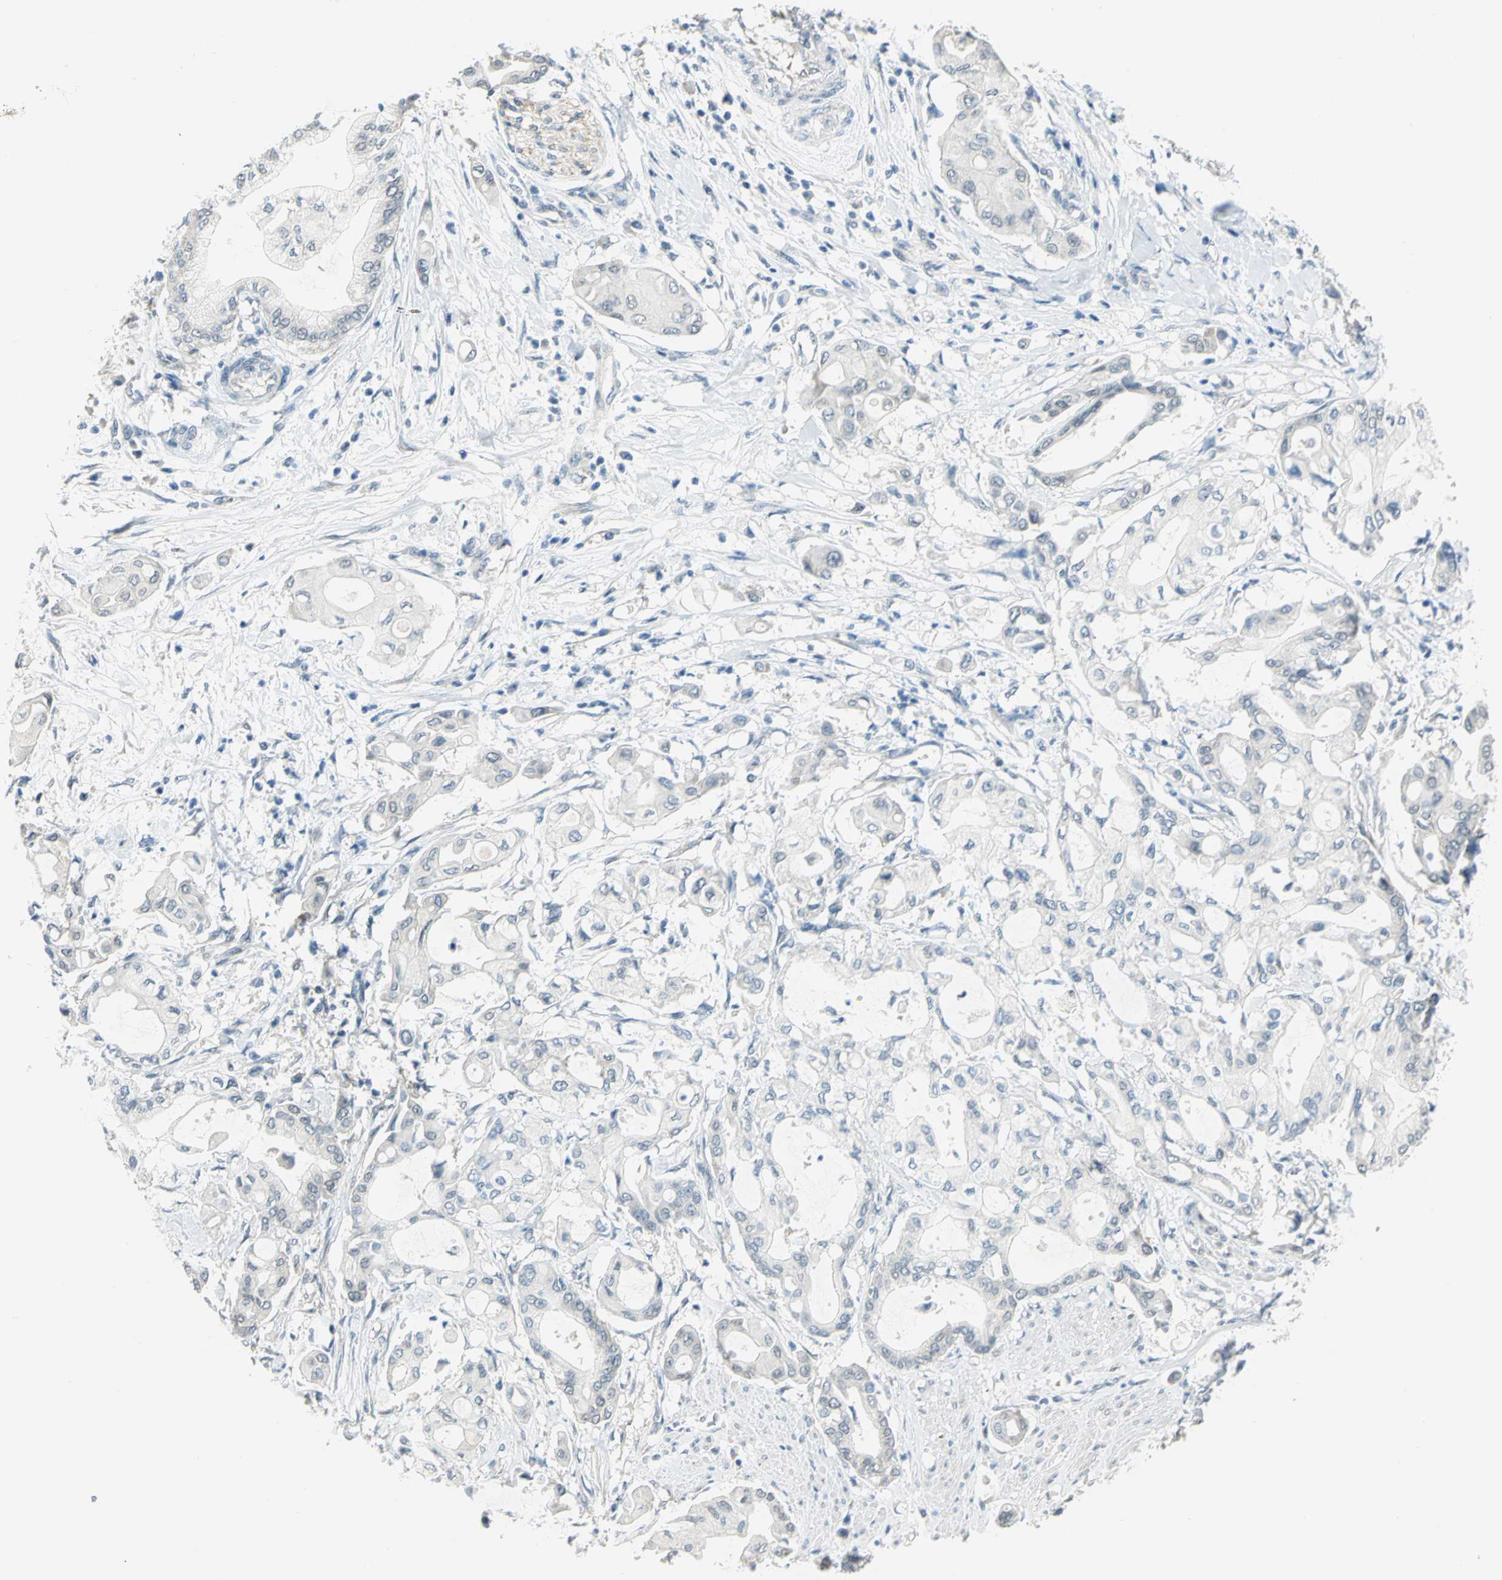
{"staining": {"intensity": "negative", "quantity": "none", "location": "none"}, "tissue": "pancreatic cancer", "cell_type": "Tumor cells", "image_type": "cancer", "snomed": [{"axis": "morphology", "description": "Adenocarcinoma, NOS"}, {"axis": "morphology", "description": "Adenocarcinoma, metastatic, NOS"}, {"axis": "topography", "description": "Lymph node"}, {"axis": "topography", "description": "Pancreas"}, {"axis": "topography", "description": "Duodenum"}], "caption": "Tumor cells are negative for protein expression in human metastatic adenocarcinoma (pancreatic).", "gene": "PIN1", "patient": {"sex": "female", "age": 64}}